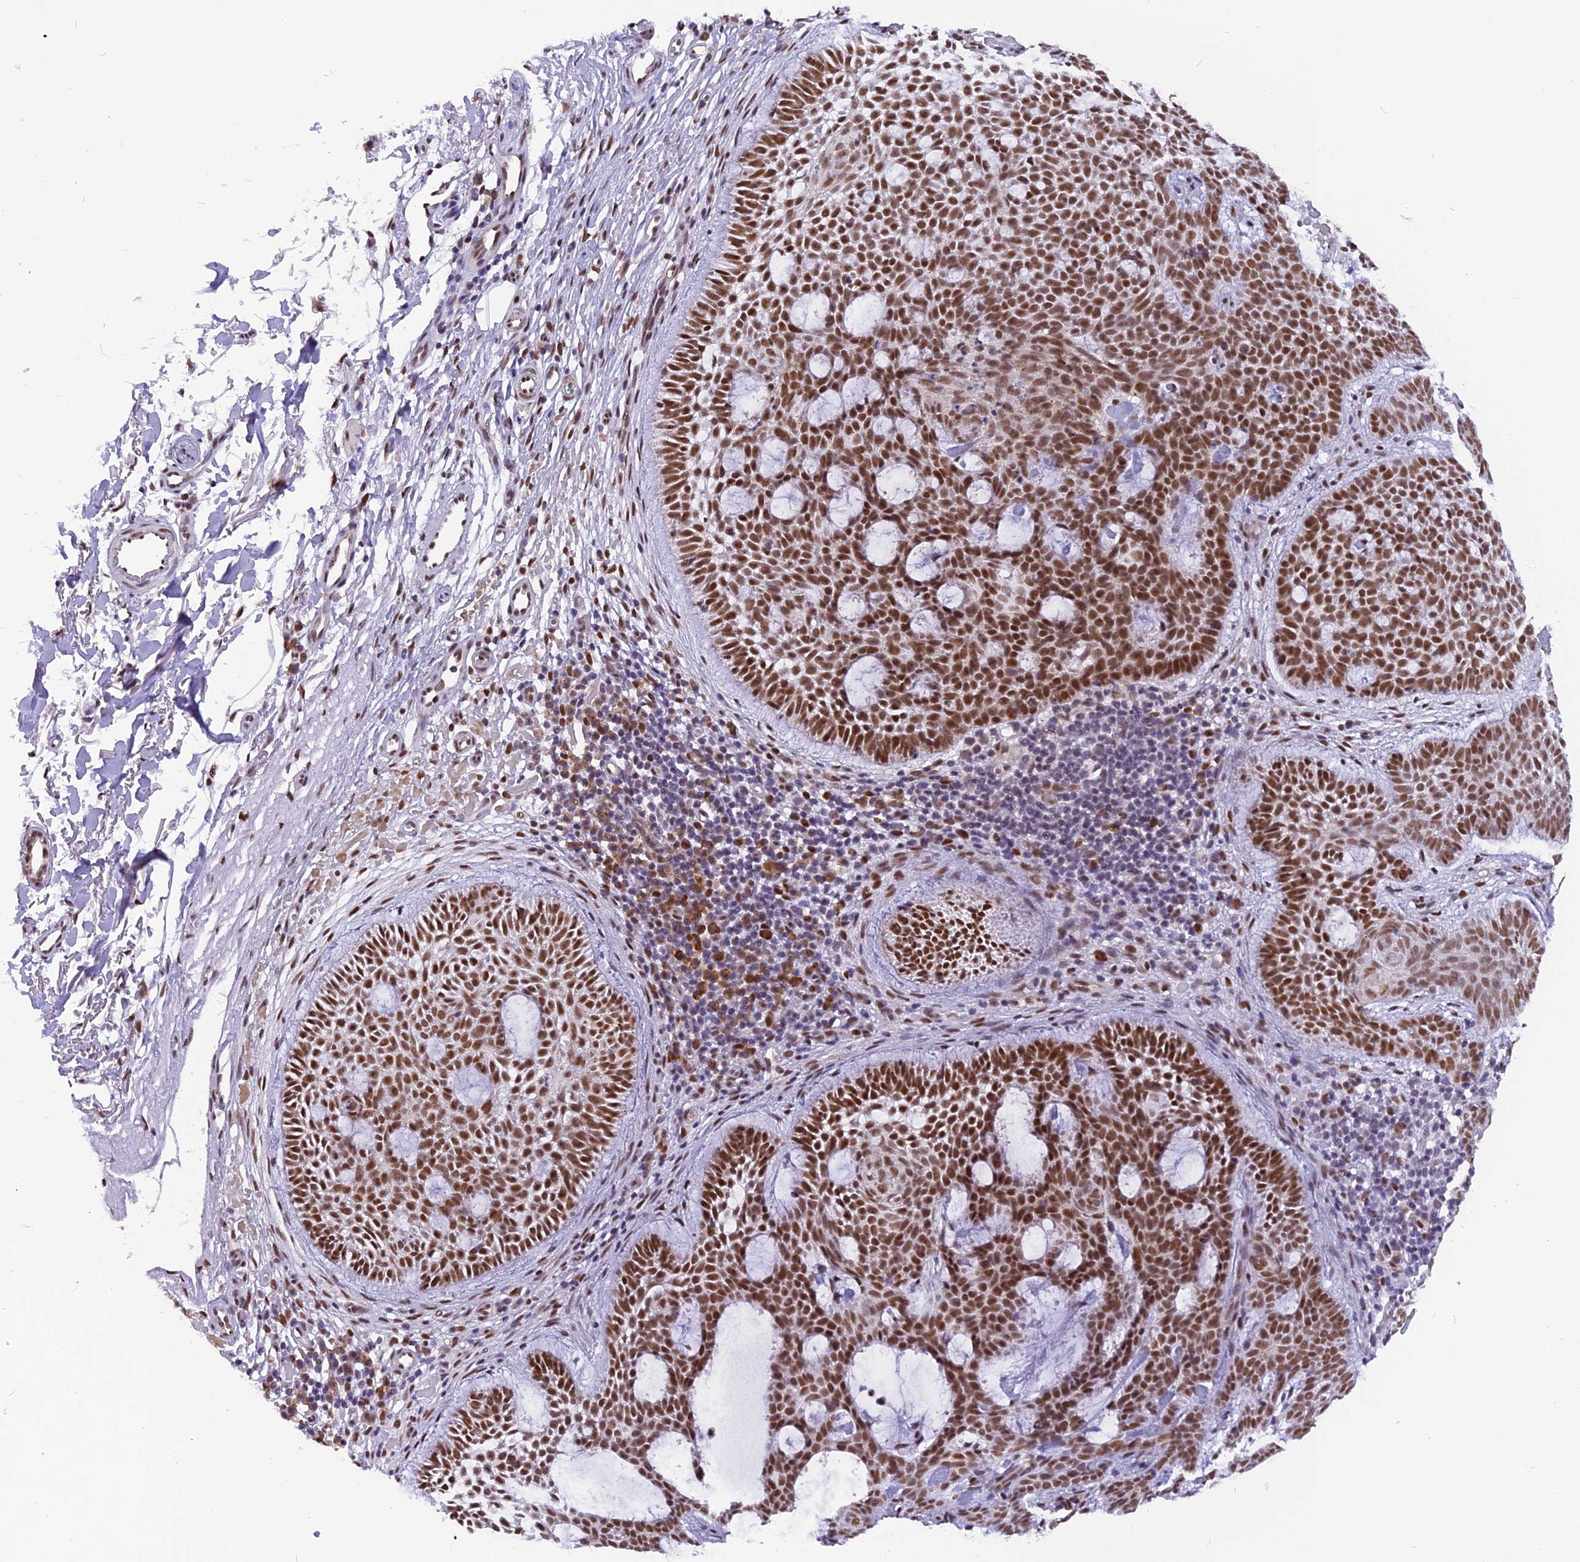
{"staining": {"intensity": "strong", "quantity": ">75%", "location": "nuclear"}, "tissue": "skin cancer", "cell_type": "Tumor cells", "image_type": "cancer", "snomed": [{"axis": "morphology", "description": "Basal cell carcinoma"}, {"axis": "topography", "description": "Skin"}], "caption": "Skin basal cell carcinoma tissue exhibits strong nuclear expression in about >75% of tumor cells, visualized by immunohistochemistry. (IHC, brightfield microscopy, high magnification).", "gene": "IRF2BP1", "patient": {"sex": "male", "age": 85}}